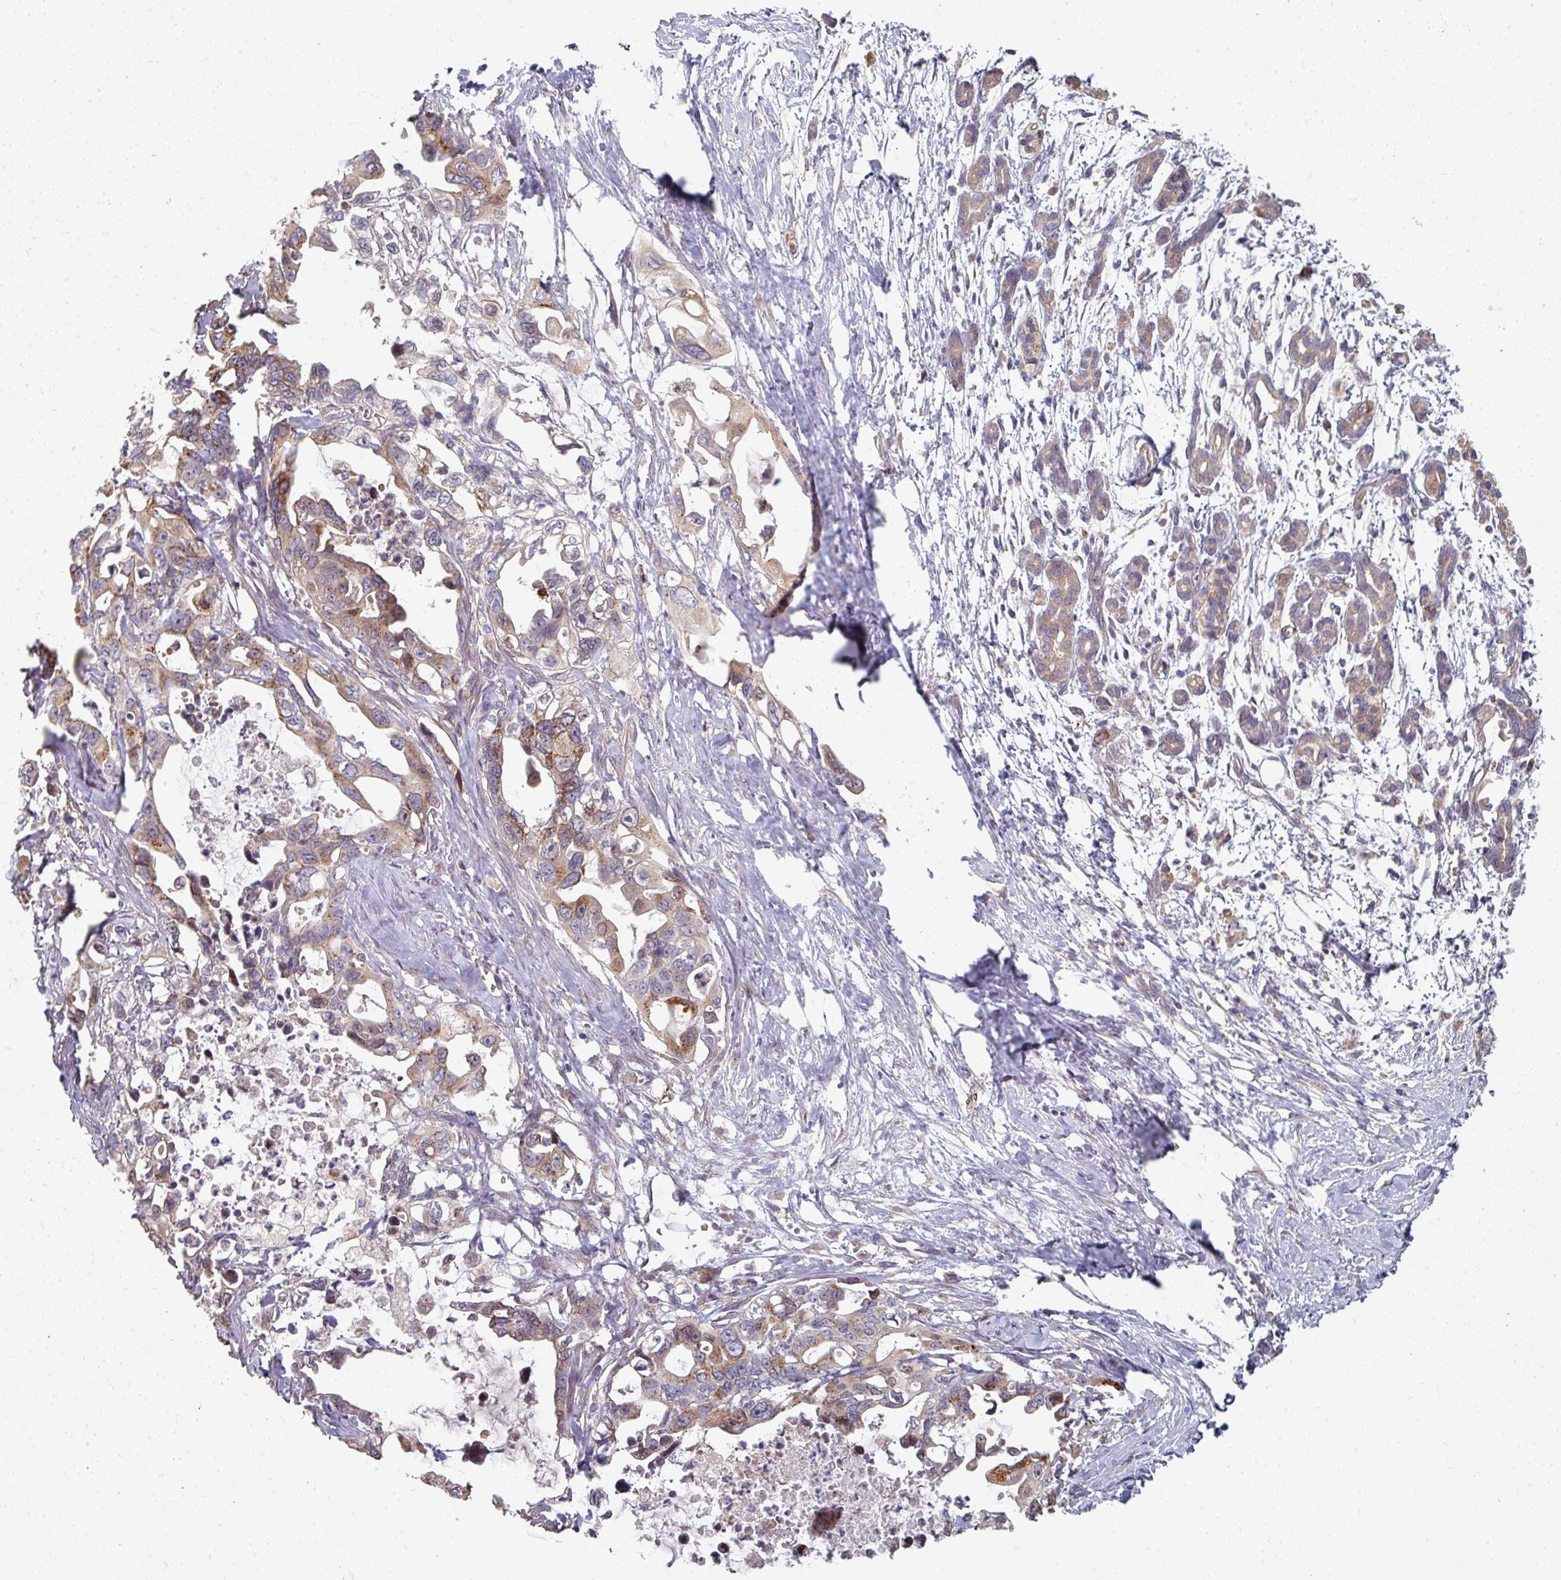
{"staining": {"intensity": "moderate", "quantity": ">75%", "location": "cytoplasmic/membranous"}, "tissue": "pancreatic cancer", "cell_type": "Tumor cells", "image_type": "cancer", "snomed": [{"axis": "morphology", "description": "Adenocarcinoma, NOS"}, {"axis": "topography", "description": "Pancreas"}], "caption": "Moderate cytoplasmic/membranous protein expression is present in approximately >75% of tumor cells in pancreatic adenocarcinoma.", "gene": "EDEM2", "patient": {"sex": "male", "age": 61}}